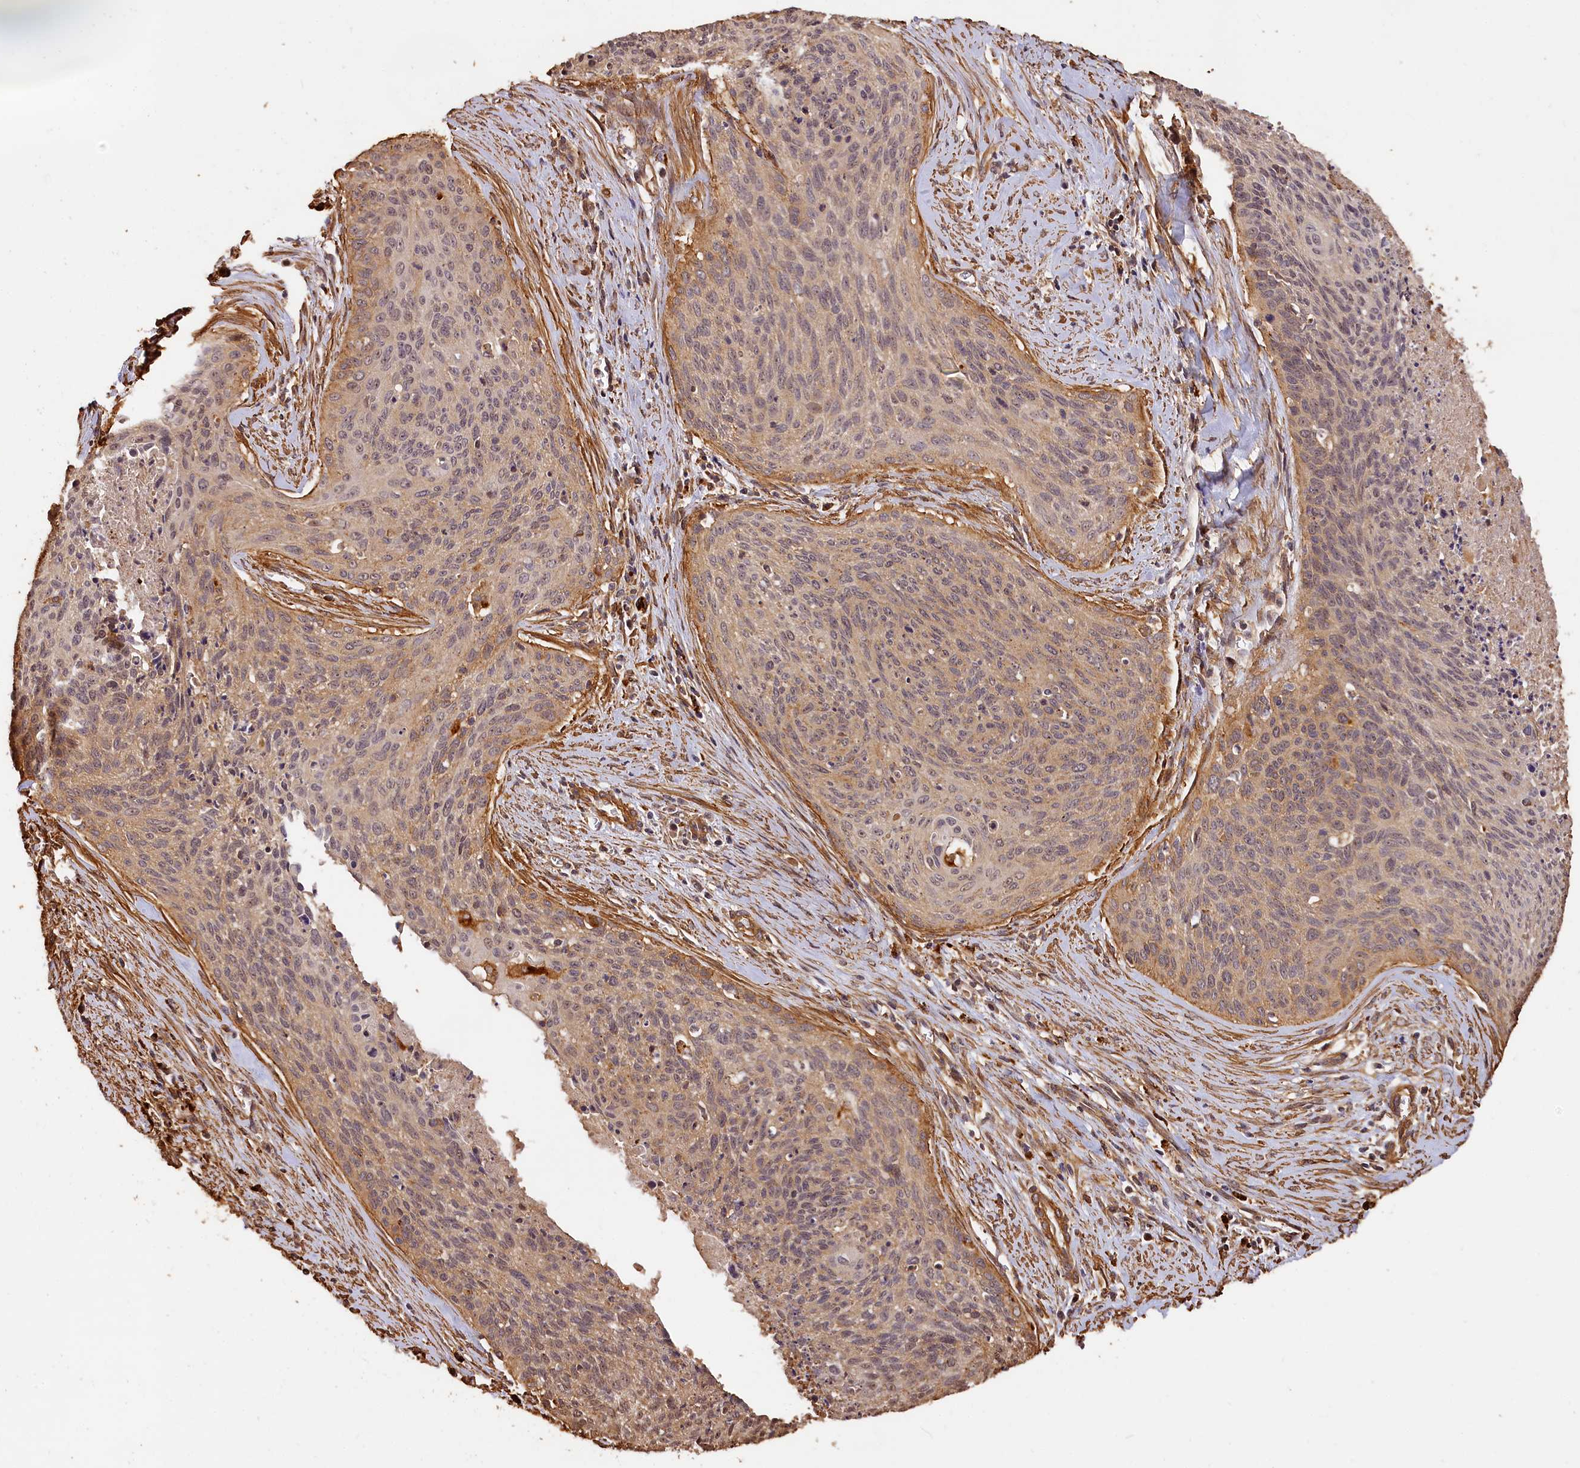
{"staining": {"intensity": "weak", "quantity": ">75%", "location": "cytoplasmic/membranous,nuclear"}, "tissue": "cervical cancer", "cell_type": "Tumor cells", "image_type": "cancer", "snomed": [{"axis": "morphology", "description": "Squamous cell carcinoma, NOS"}, {"axis": "topography", "description": "Cervix"}], "caption": "Immunohistochemistry of cervical cancer demonstrates low levels of weak cytoplasmic/membranous and nuclear staining in approximately >75% of tumor cells.", "gene": "MMP15", "patient": {"sex": "female", "age": 55}}